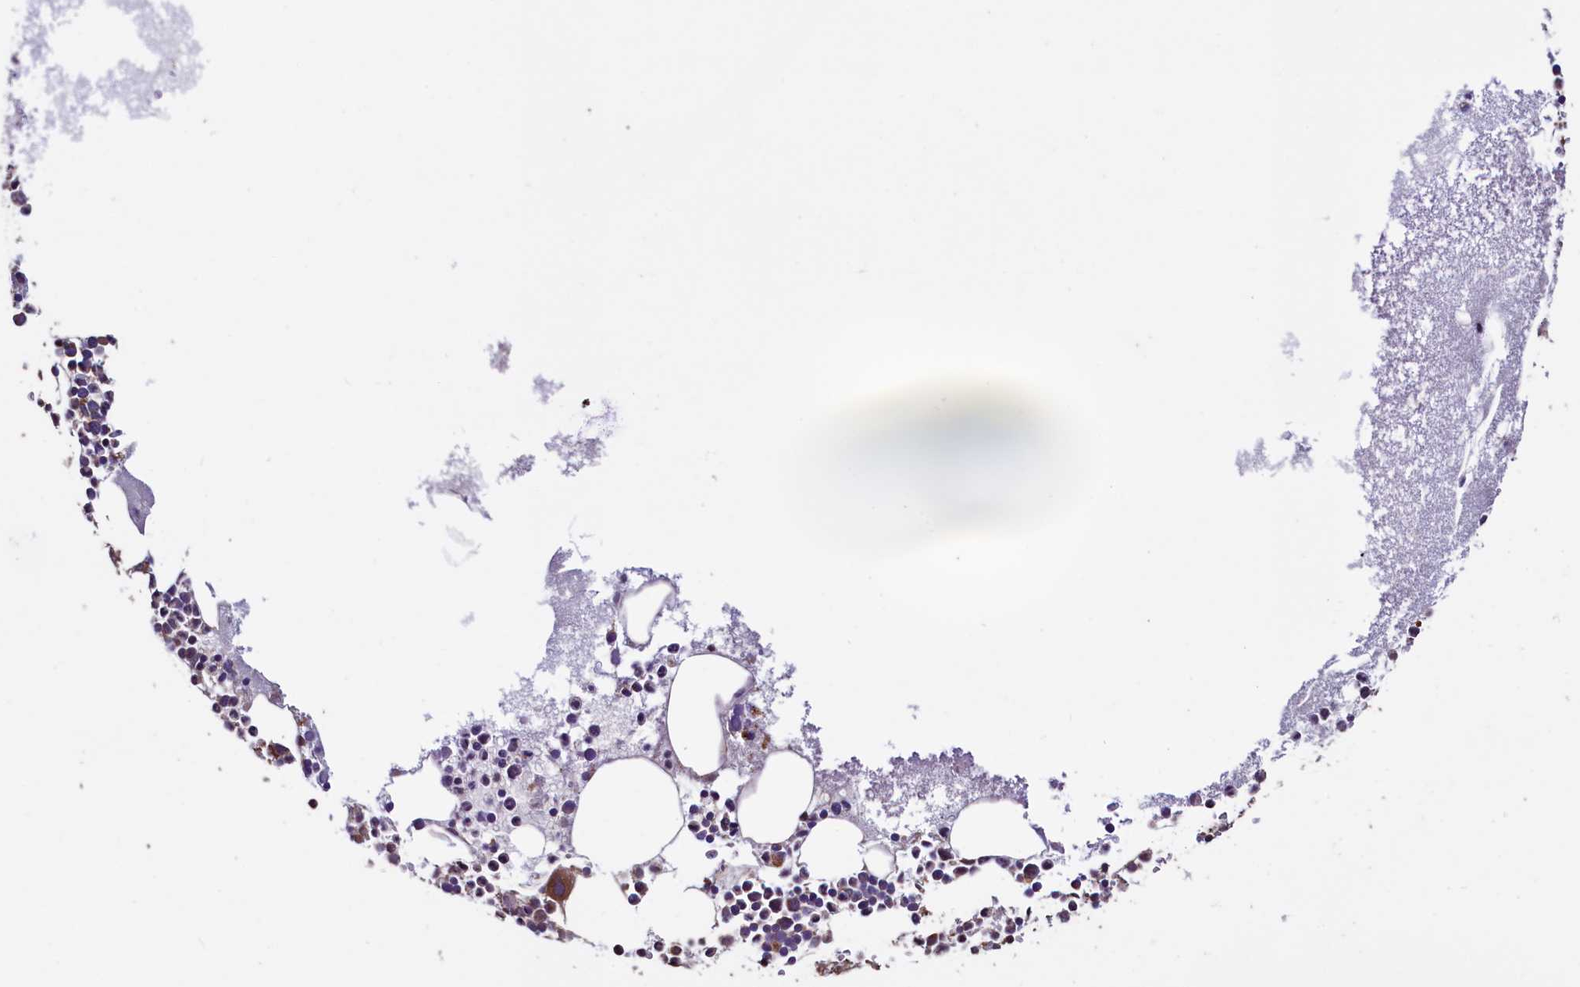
{"staining": {"intensity": "moderate", "quantity": "<25%", "location": "cytoplasmic/membranous,nuclear"}, "tissue": "bone marrow", "cell_type": "Hematopoietic cells", "image_type": "normal", "snomed": [{"axis": "morphology", "description": "Normal tissue, NOS"}, {"axis": "topography", "description": "Bone marrow"}], "caption": "Protein staining of unremarkable bone marrow reveals moderate cytoplasmic/membranous,nuclear positivity in about <25% of hematopoietic cells. Nuclei are stained in blue.", "gene": "RBFA", "patient": {"sex": "female", "age": 78}}